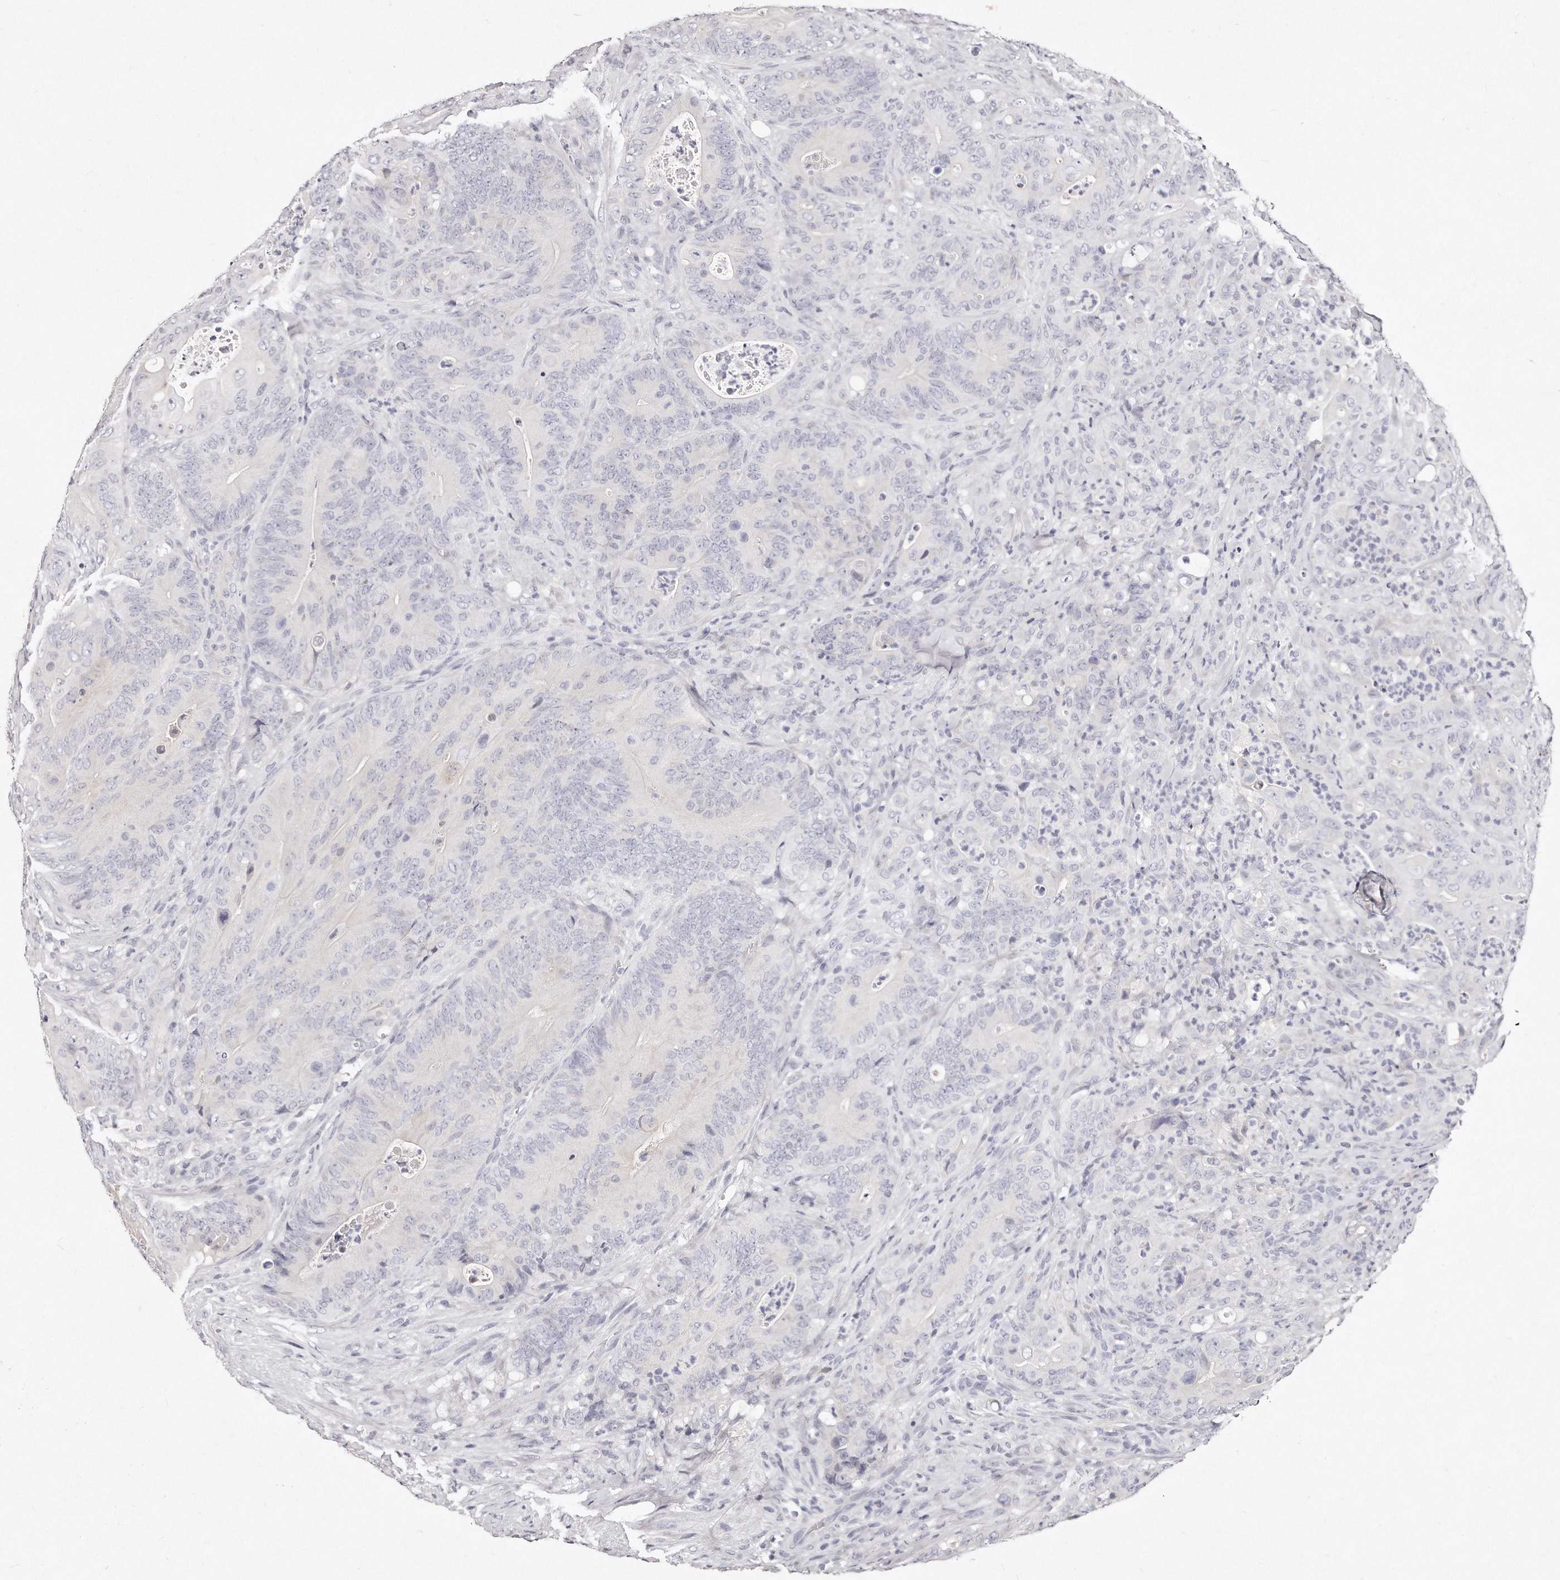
{"staining": {"intensity": "negative", "quantity": "none", "location": "none"}, "tissue": "colorectal cancer", "cell_type": "Tumor cells", "image_type": "cancer", "snomed": [{"axis": "morphology", "description": "Normal tissue, NOS"}, {"axis": "topography", "description": "Colon"}], "caption": "This is an immunohistochemistry (IHC) image of human colorectal cancer. There is no expression in tumor cells.", "gene": "GDA", "patient": {"sex": "female", "age": 82}}